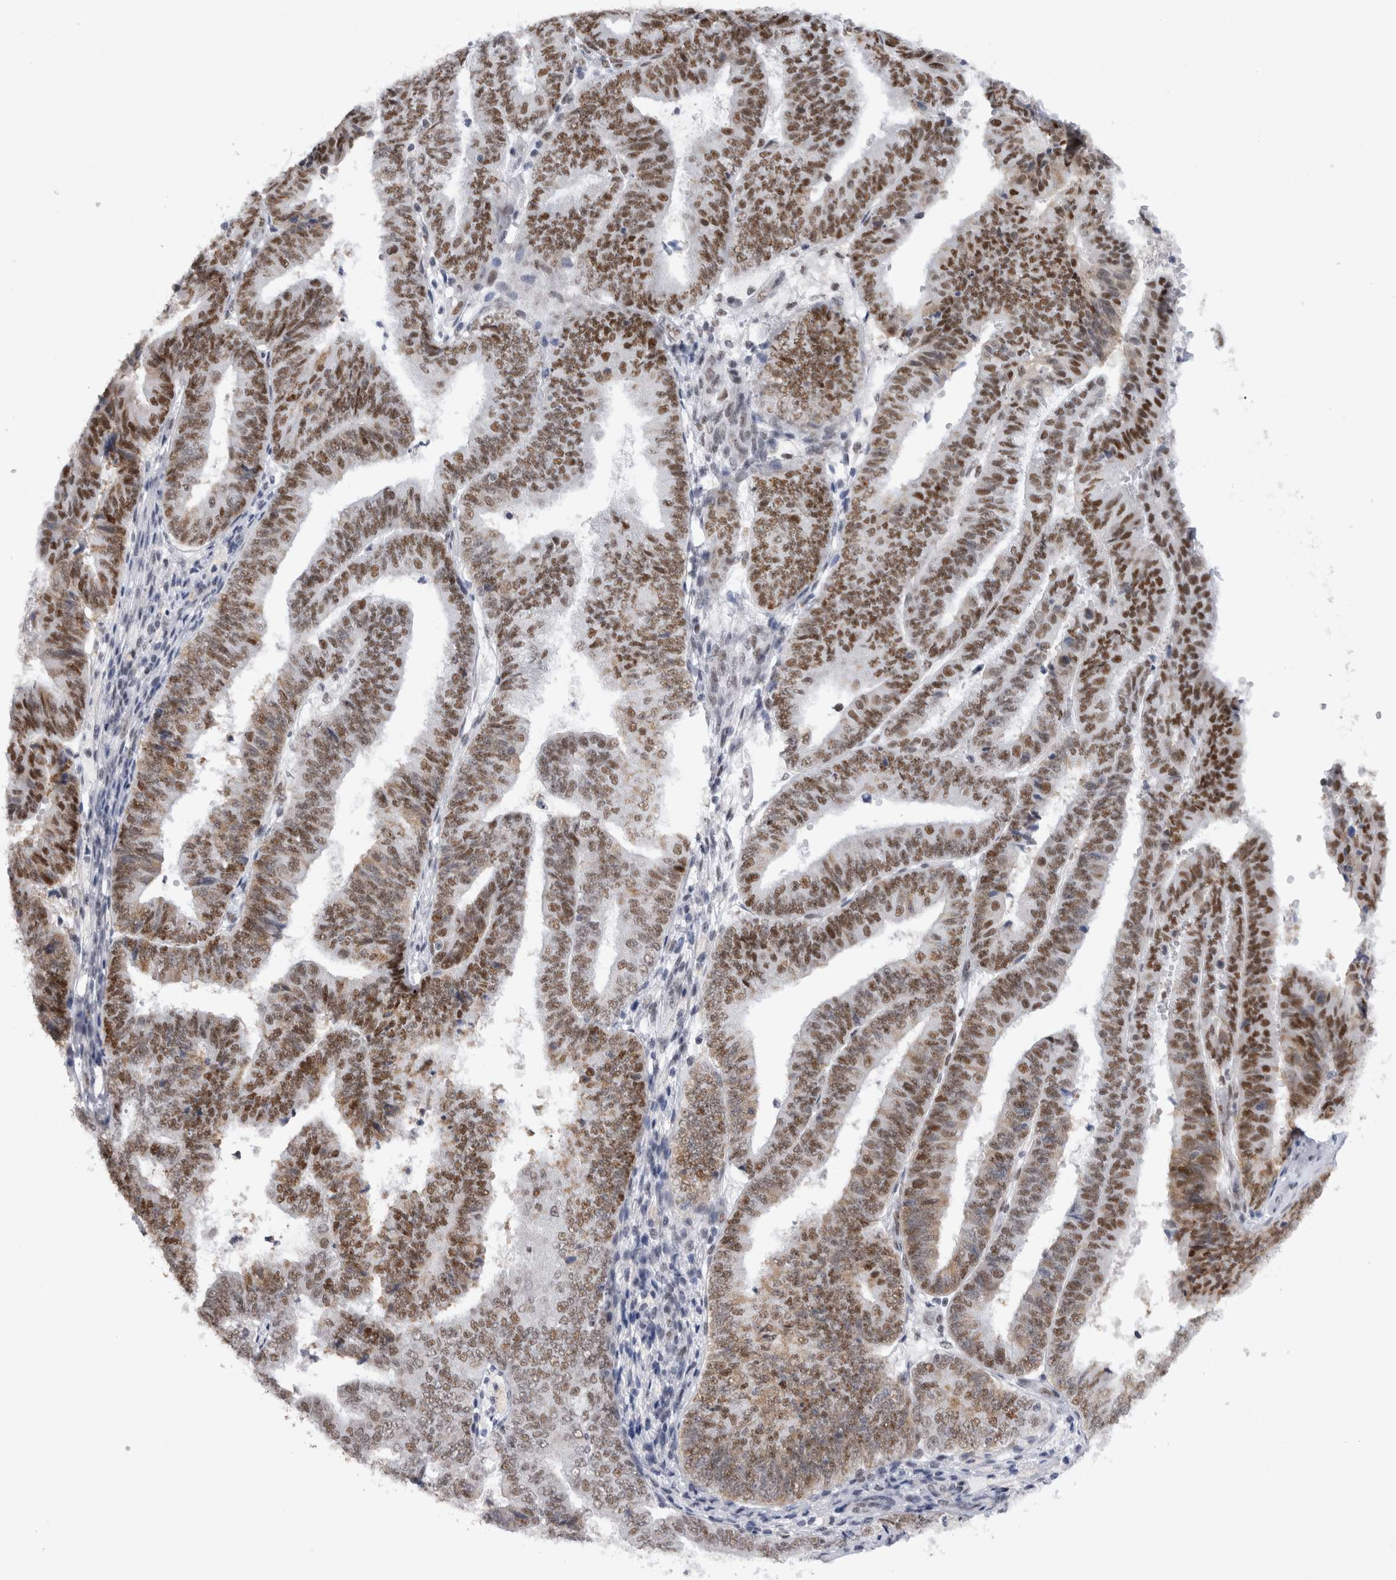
{"staining": {"intensity": "strong", "quantity": ">75%", "location": "nuclear"}, "tissue": "endometrial cancer", "cell_type": "Tumor cells", "image_type": "cancer", "snomed": [{"axis": "morphology", "description": "Adenocarcinoma, NOS"}, {"axis": "topography", "description": "Endometrium"}], "caption": "DAB immunohistochemical staining of human adenocarcinoma (endometrial) displays strong nuclear protein staining in approximately >75% of tumor cells. (IHC, brightfield microscopy, high magnification).", "gene": "API5", "patient": {"sex": "female", "age": 63}}